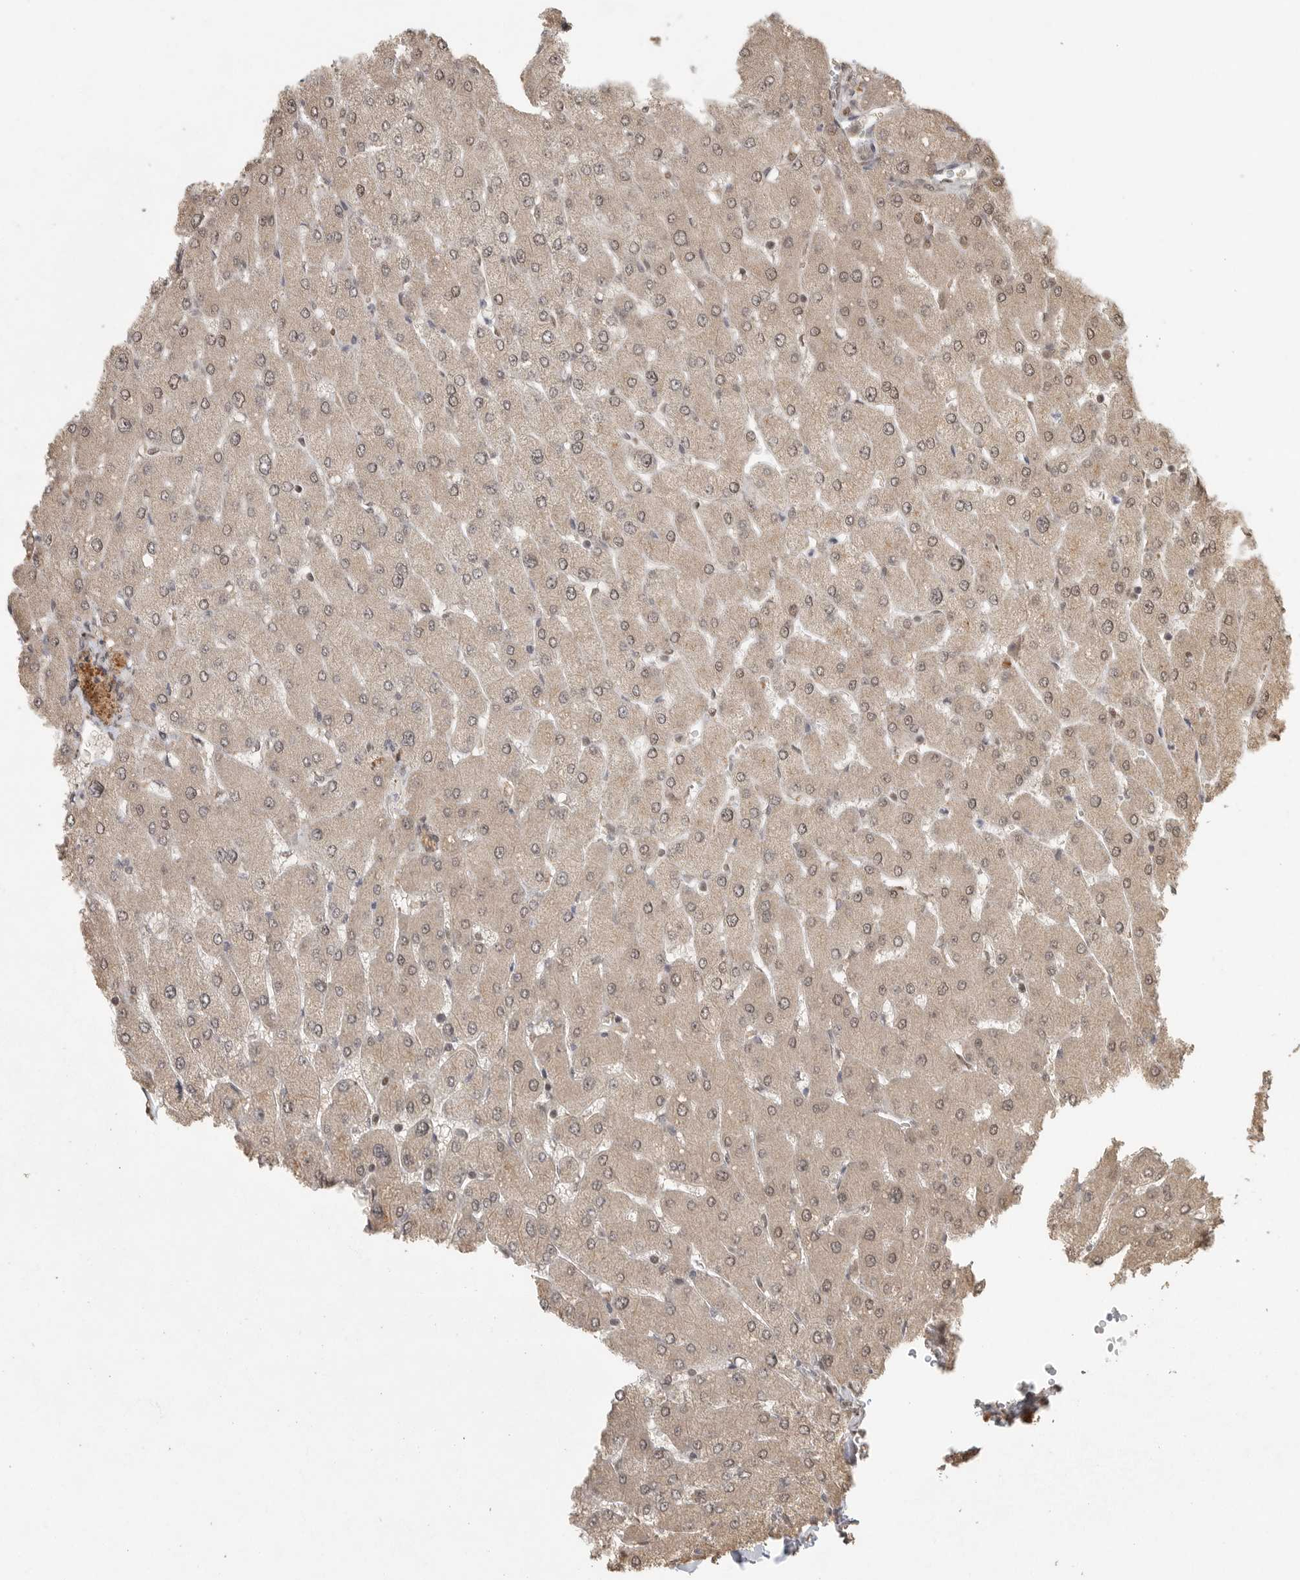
{"staining": {"intensity": "negative", "quantity": "none", "location": "none"}, "tissue": "liver", "cell_type": "Cholangiocytes", "image_type": "normal", "snomed": [{"axis": "morphology", "description": "Normal tissue, NOS"}, {"axis": "topography", "description": "Liver"}], "caption": "Cholangiocytes show no significant staining in benign liver.", "gene": "DFFA", "patient": {"sex": "male", "age": 55}}